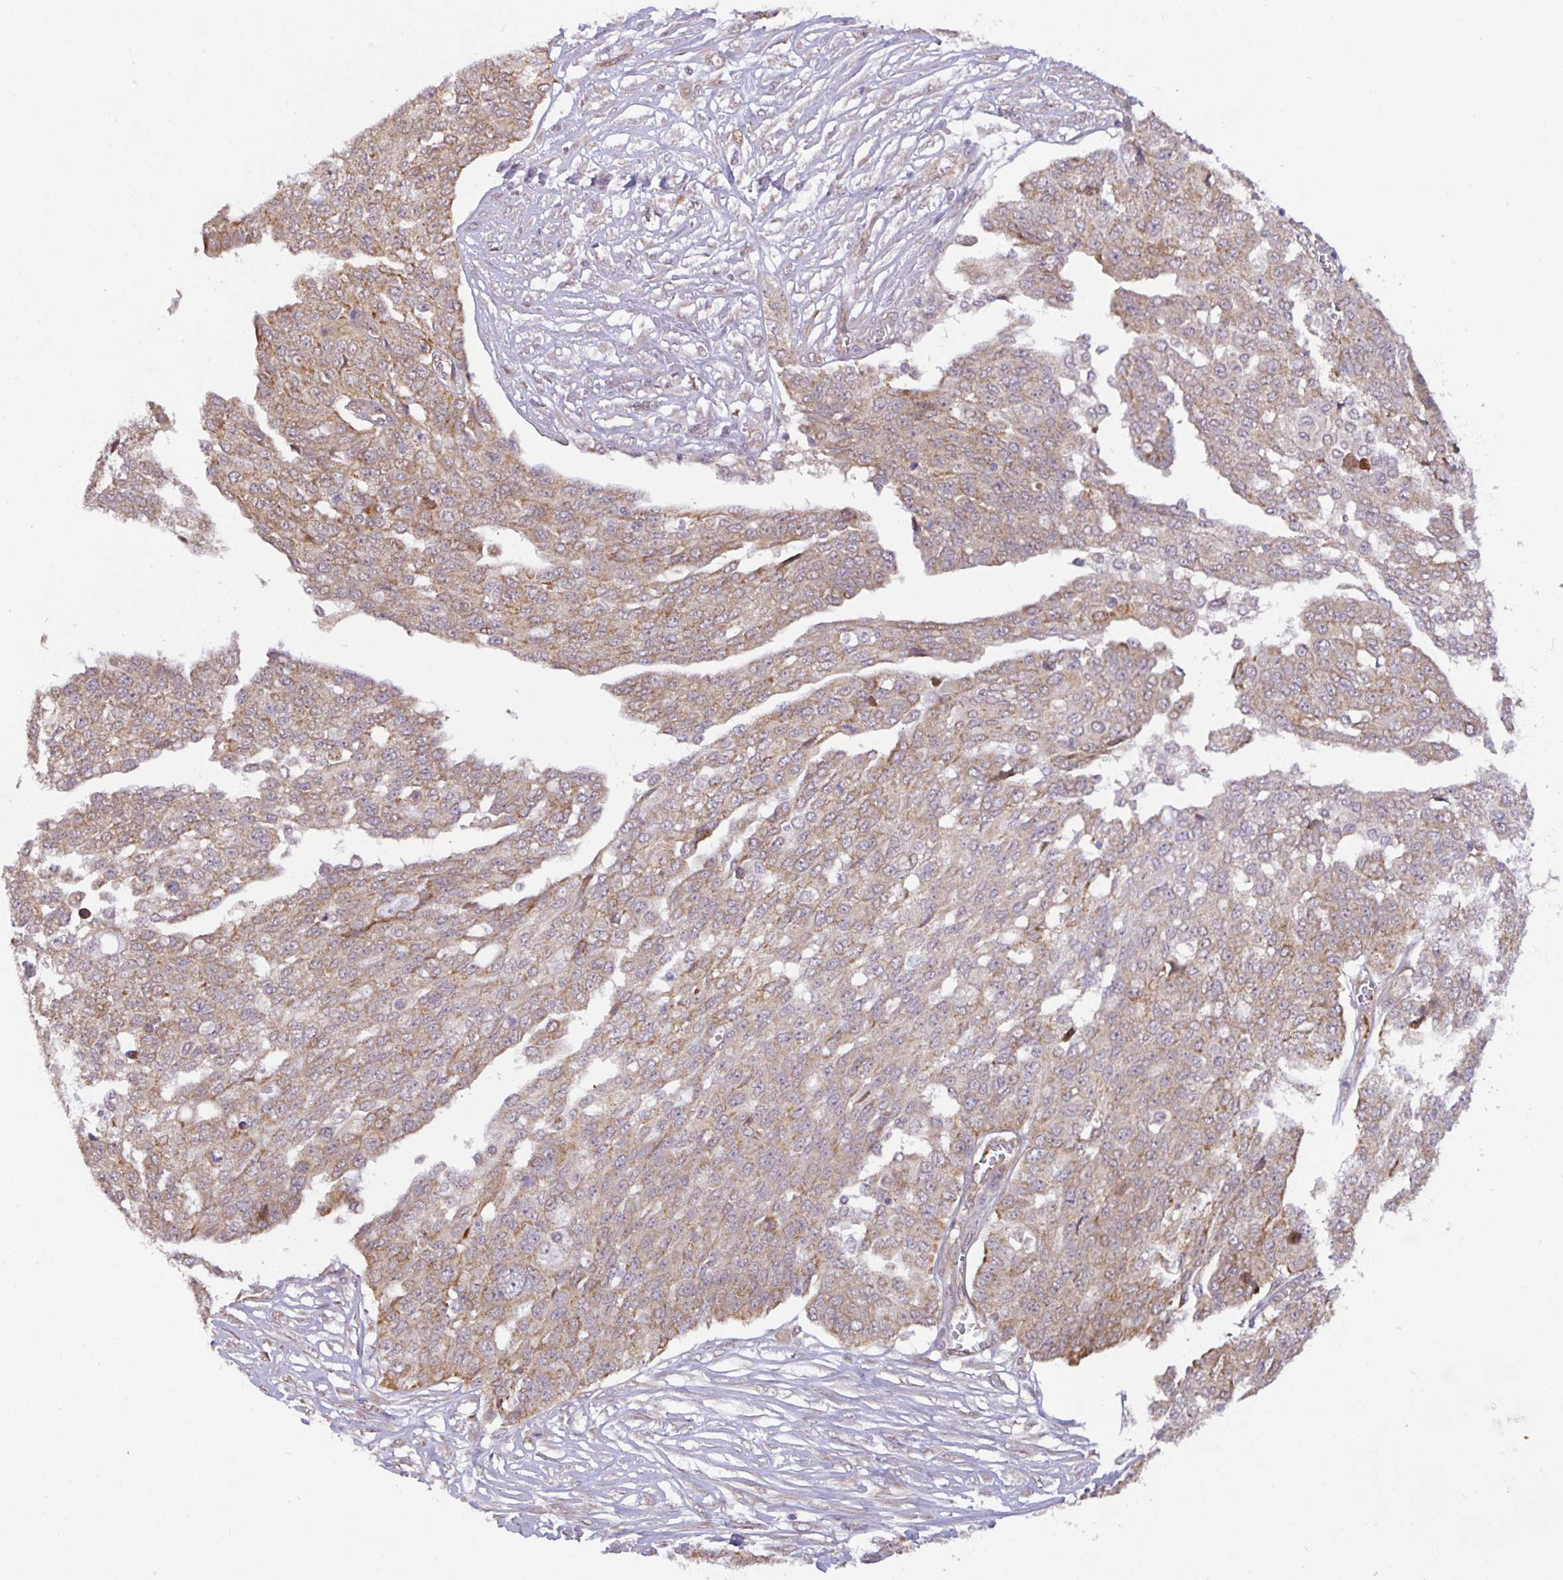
{"staining": {"intensity": "weak", "quantity": ">75%", "location": "cytoplasmic/membranous"}, "tissue": "ovarian cancer", "cell_type": "Tumor cells", "image_type": "cancer", "snomed": [{"axis": "morphology", "description": "Cystadenocarcinoma, serous, NOS"}, {"axis": "topography", "description": "Soft tissue"}, {"axis": "topography", "description": "Ovary"}], "caption": "Immunohistochemistry of human ovarian cancer (serous cystadenocarcinoma) exhibits low levels of weak cytoplasmic/membranous staining in approximately >75% of tumor cells. (DAB = brown stain, brightfield microscopy at high magnification).", "gene": "DLEU7", "patient": {"sex": "female", "age": 57}}